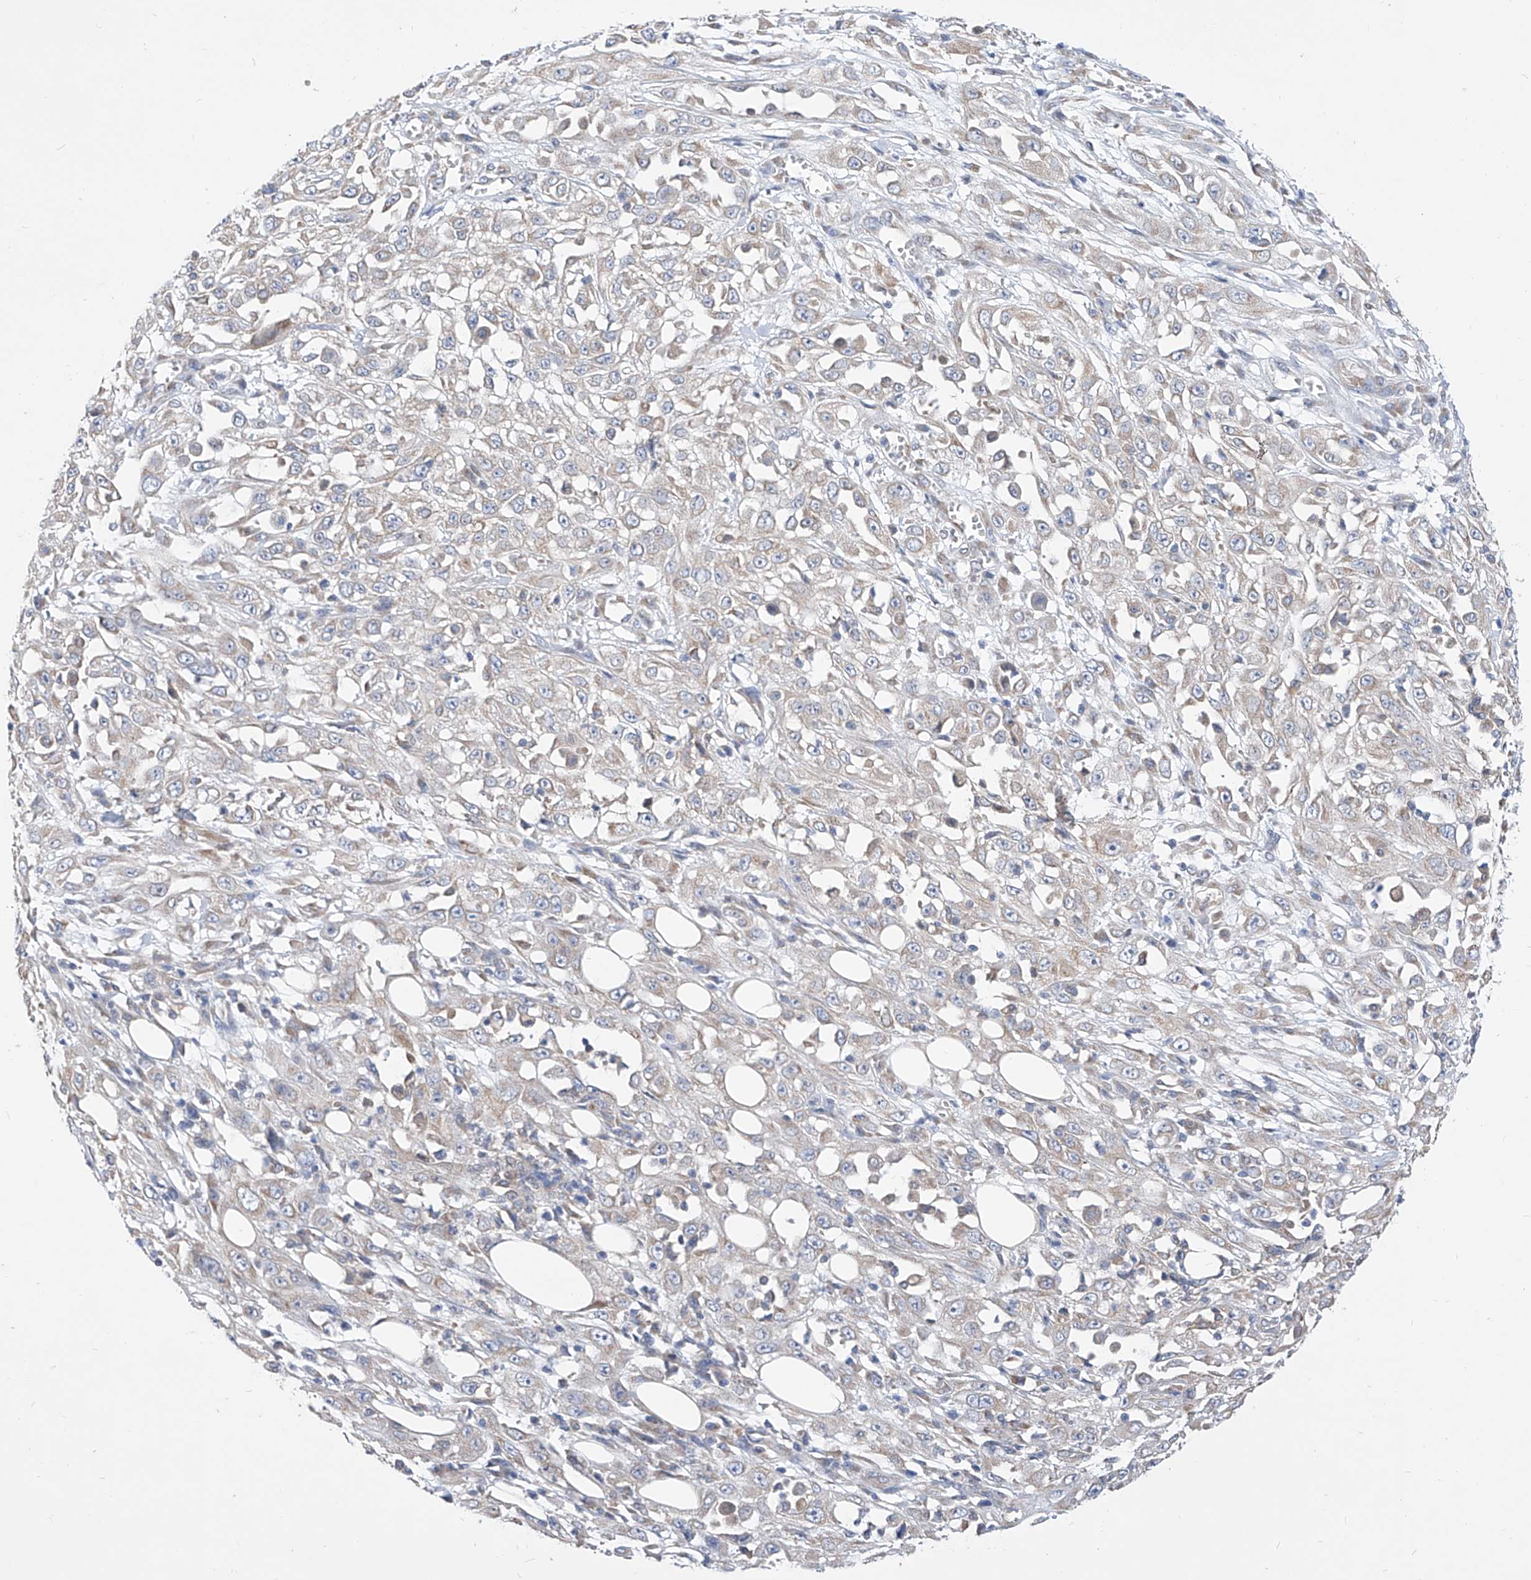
{"staining": {"intensity": "negative", "quantity": "none", "location": "none"}, "tissue": "skin cancer", "cell_type": "Tumor cells", "image_type": "cancer", "snomed": [{"axis": "morphology", "description": "Squamous cell carcinoma, NOS"}, {"axis": "morphology", "description": "Squamous cell carcinoma, metastatic, NOS"}, {"axis": "topography", "description": "Skin"}, {"axis": "topography", "description": "Lymph node"}], "caption": "Immunohistochemistry (IHC) photomicrograph of skin cancer stained for a protein (brown), which demonstrates no staining in tumor cells.", "gene": "UFL1", "patient": {"sex": "male", "age": 75}}